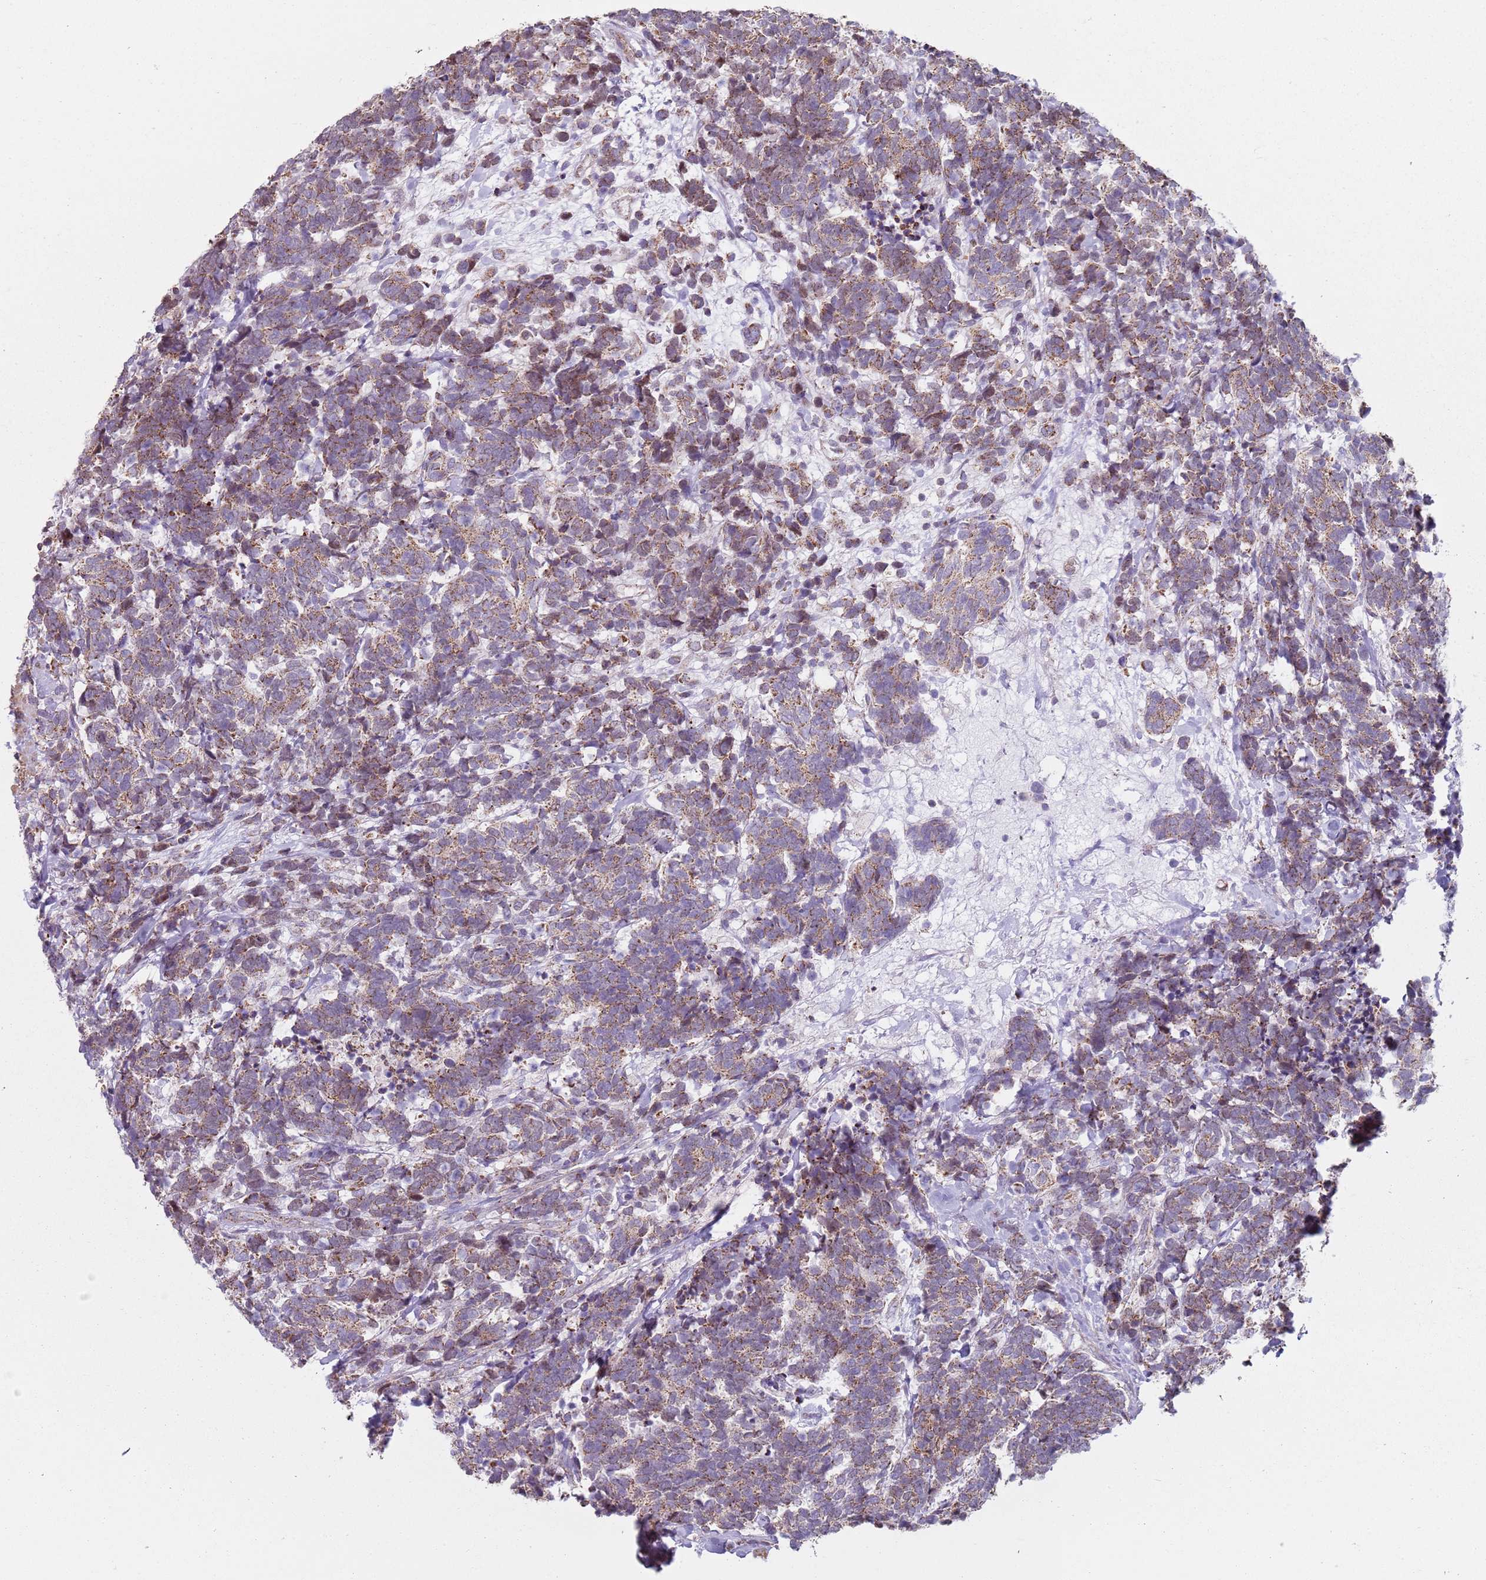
{"staining": {"intensity": "moderate", "quantity": ">75%", "location": "cytoplasmic/membranous"}, "tissue": "carcinoid", "cell_type": "Tumor cells", "image_type": "cancer", "snomed": [{"axis": "morphology", "description": "Carcinoma, NOS"}, {"axis": "morphology", "description": "Carcinoid, malignant, NOS"}, {"axis": "topography", "description": "Prostate"}], "caption": "Immunohistochemistry histopathology image of human malignant carcinoid stained for a protein (brown), which demonstrates medium levels of moderate cytoplasmic/membranous expression in about >75% of tumor cells.", "gene": "GAS8", "patient": {"sex": "male", "age": 57}}